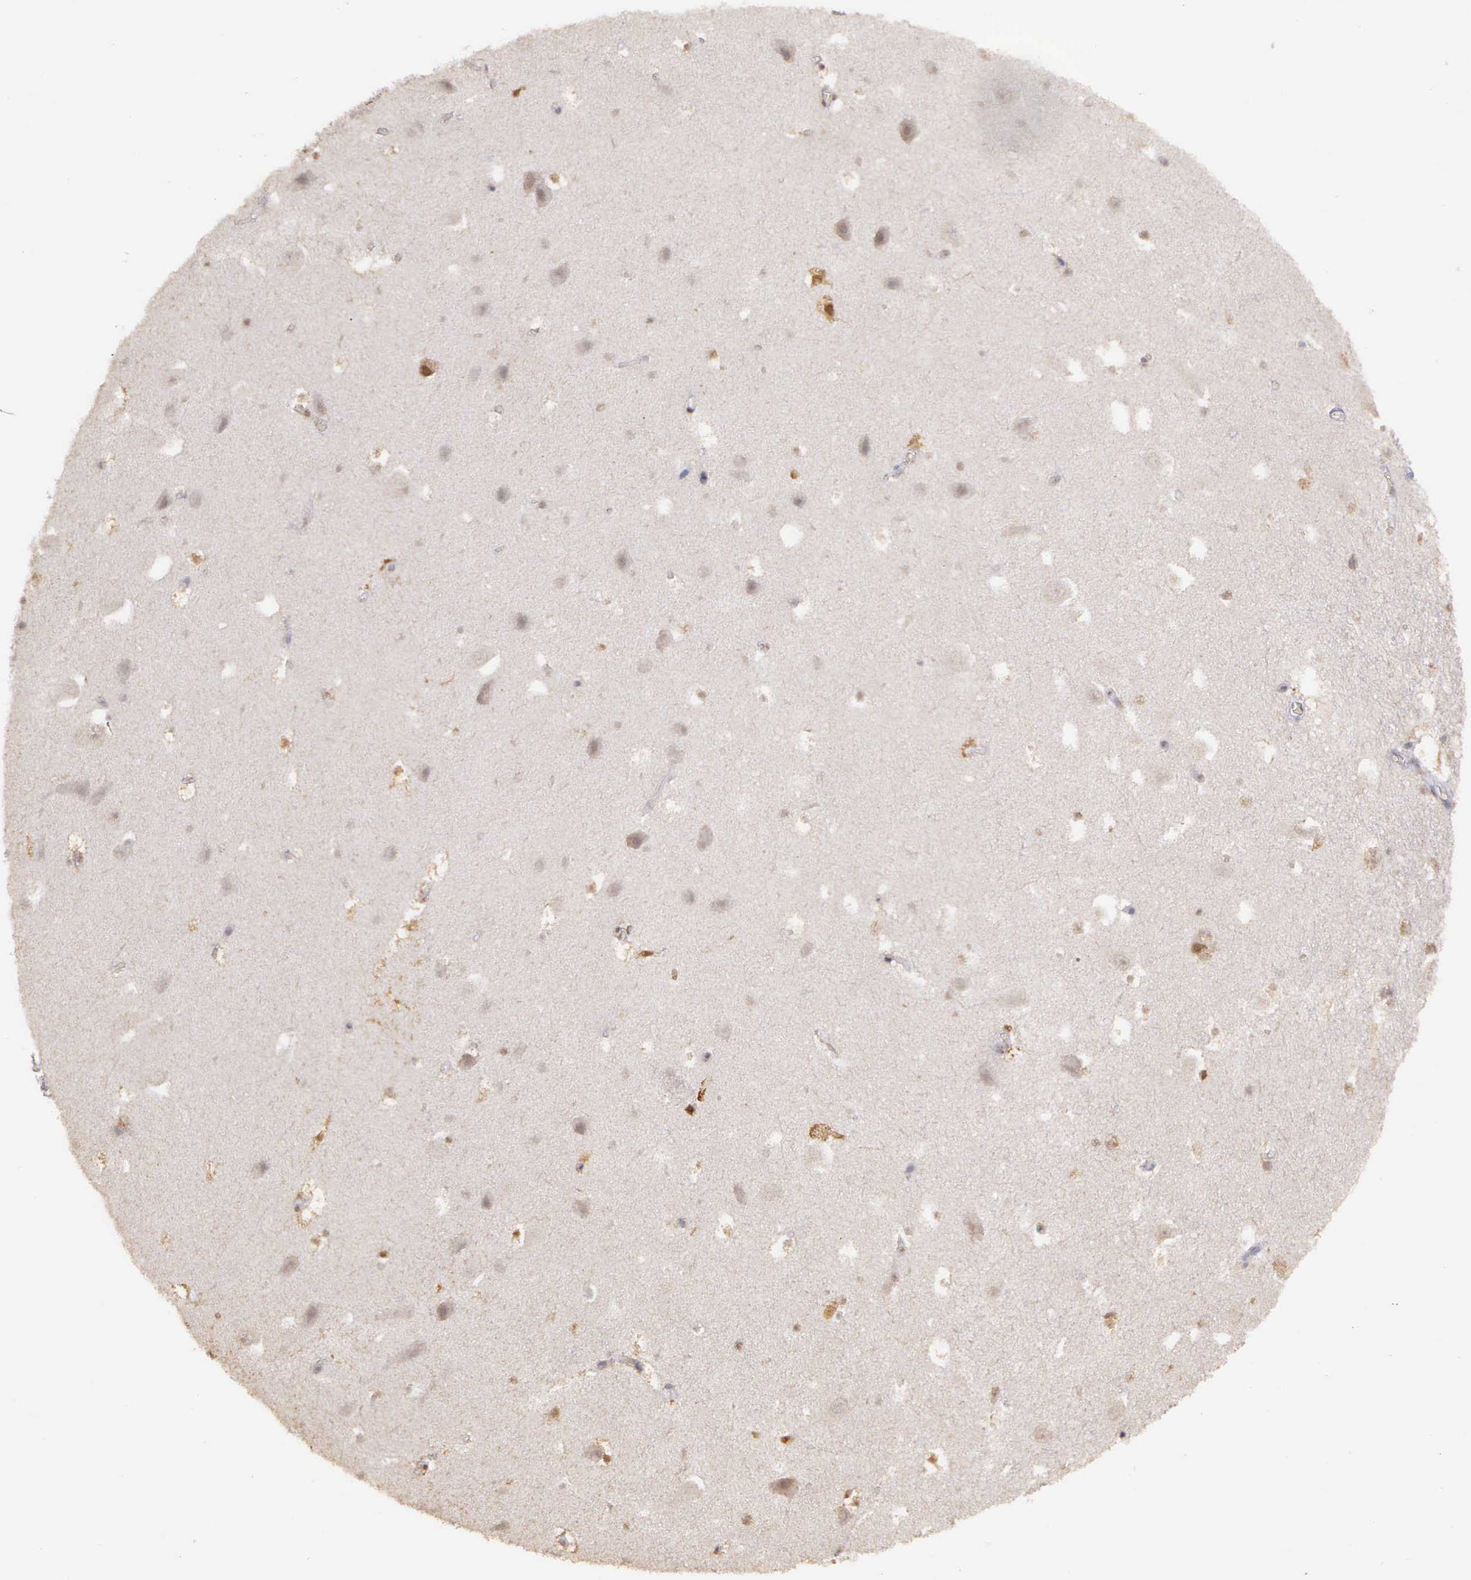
{"staining": {"intensity": "weak", "quantity": "<25%", "location": "cytoplasmic/membranous"}, "tissue": "hippocampus", "cell_type": "Glial cells", "image_type": "normal", "snomed": [{"axis": "morphology", "description": "Normal tissue, NOS"}, {"axis": "topography", "description": "Hippocampus"}], "caption": "An immunohistochemistry (IHC) photomicrograph of benign hippocampus is shown. There is no staining in glial cells of hippocampus.", "gene": "ARMCX5", "patient": {"sex": "male", "age": 45}}